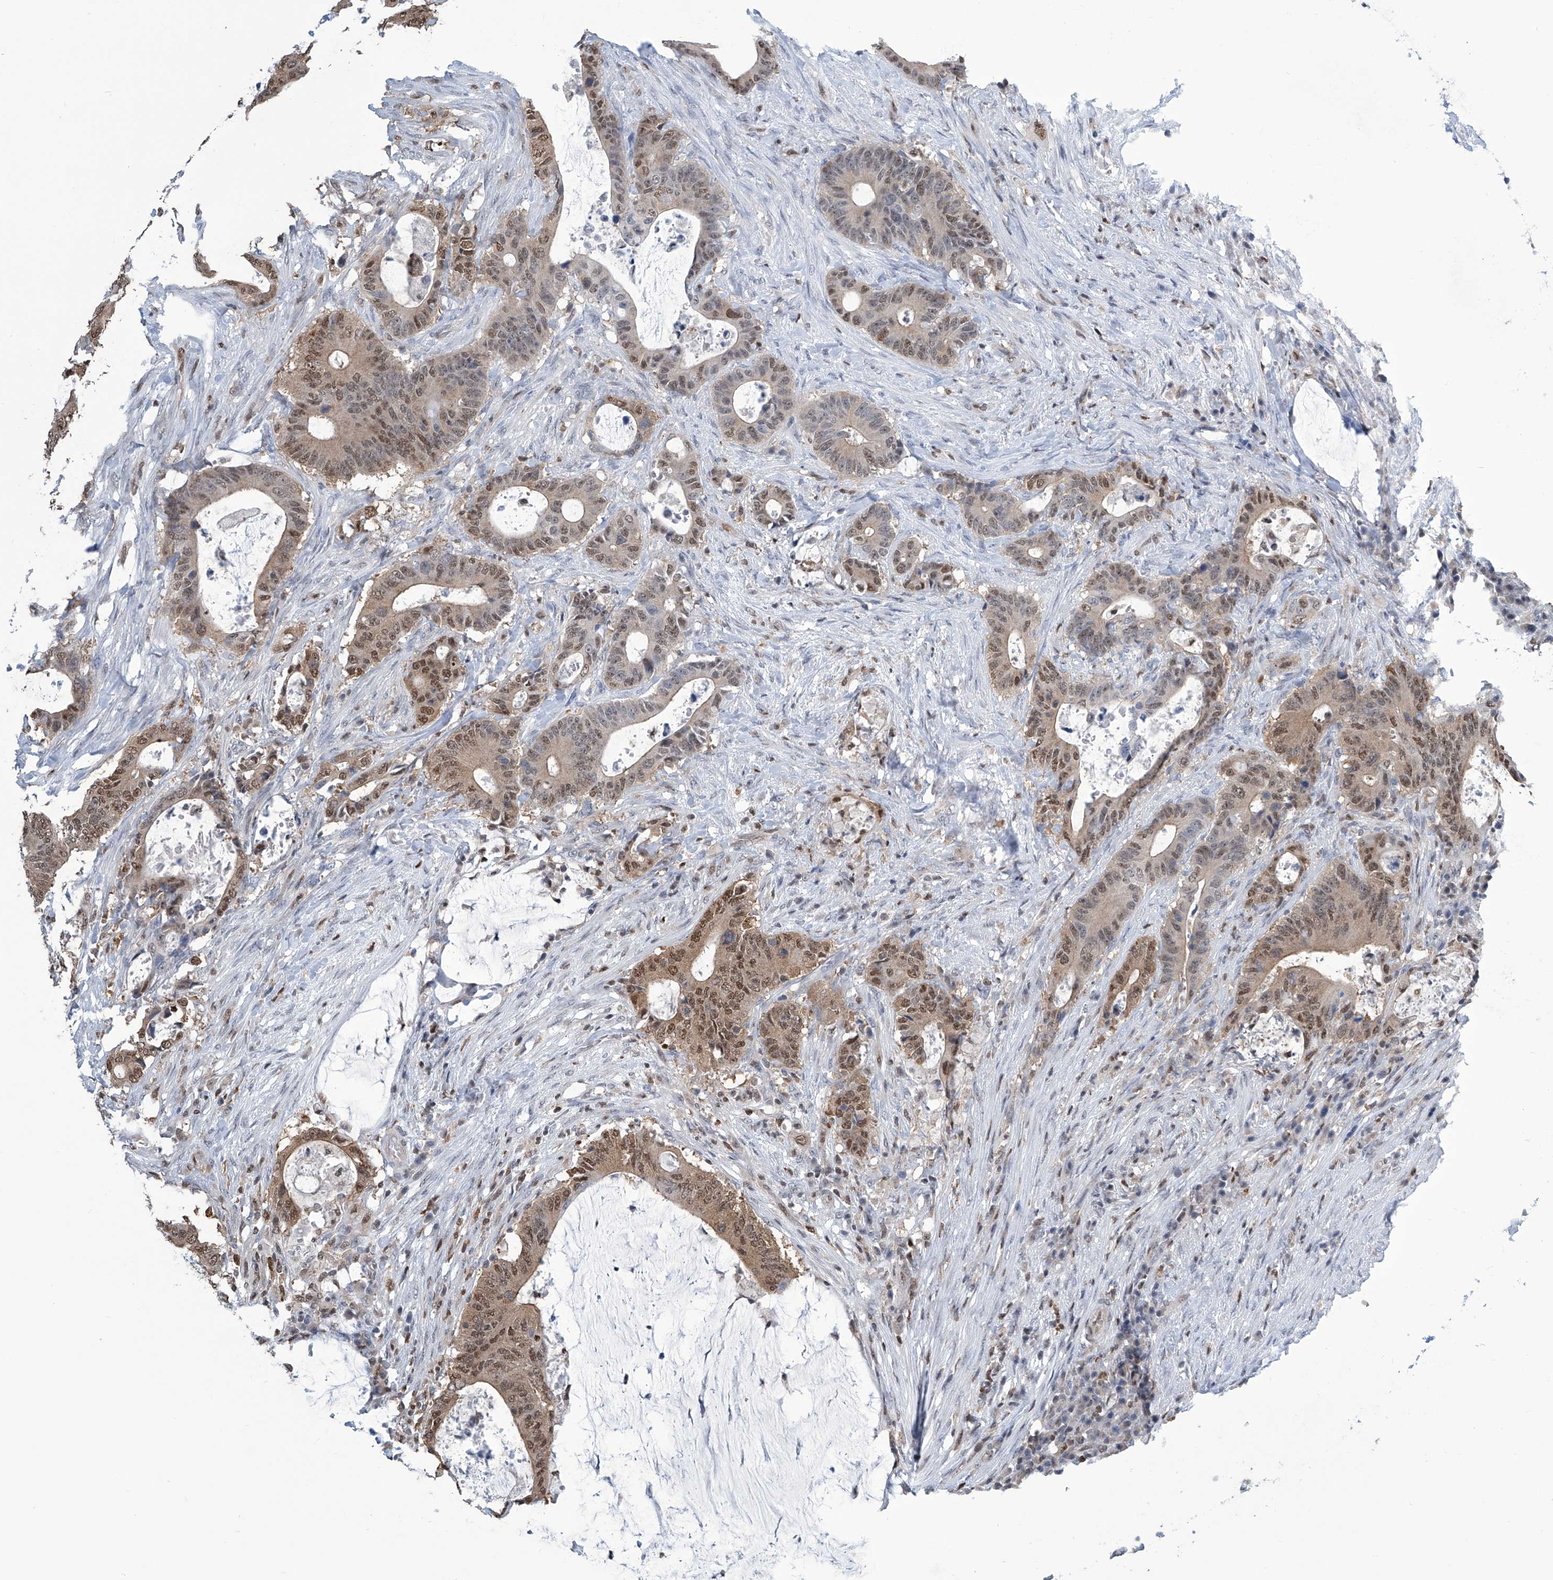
{"staining": {"intensity": "moderate", "quantity": ">75%", "location": "nuclear"}, "tissue": "colorectal cancer", "cell_type": "Tumor cells", "image_type": "cancer", "snomed": [{"axis": "morphology", "description": "Adenocarcinoma, NOS"}, {"axis": "topography", "description": "Colon"}], "caption": "Human colorectal cancer (adenocarcinoma) stained with a brown dye shows moderate nuclear positive expression in approximately >75% of tumor cells.", "gene": "SREBF2", "patient": {"sex": "male", "age": 83}}